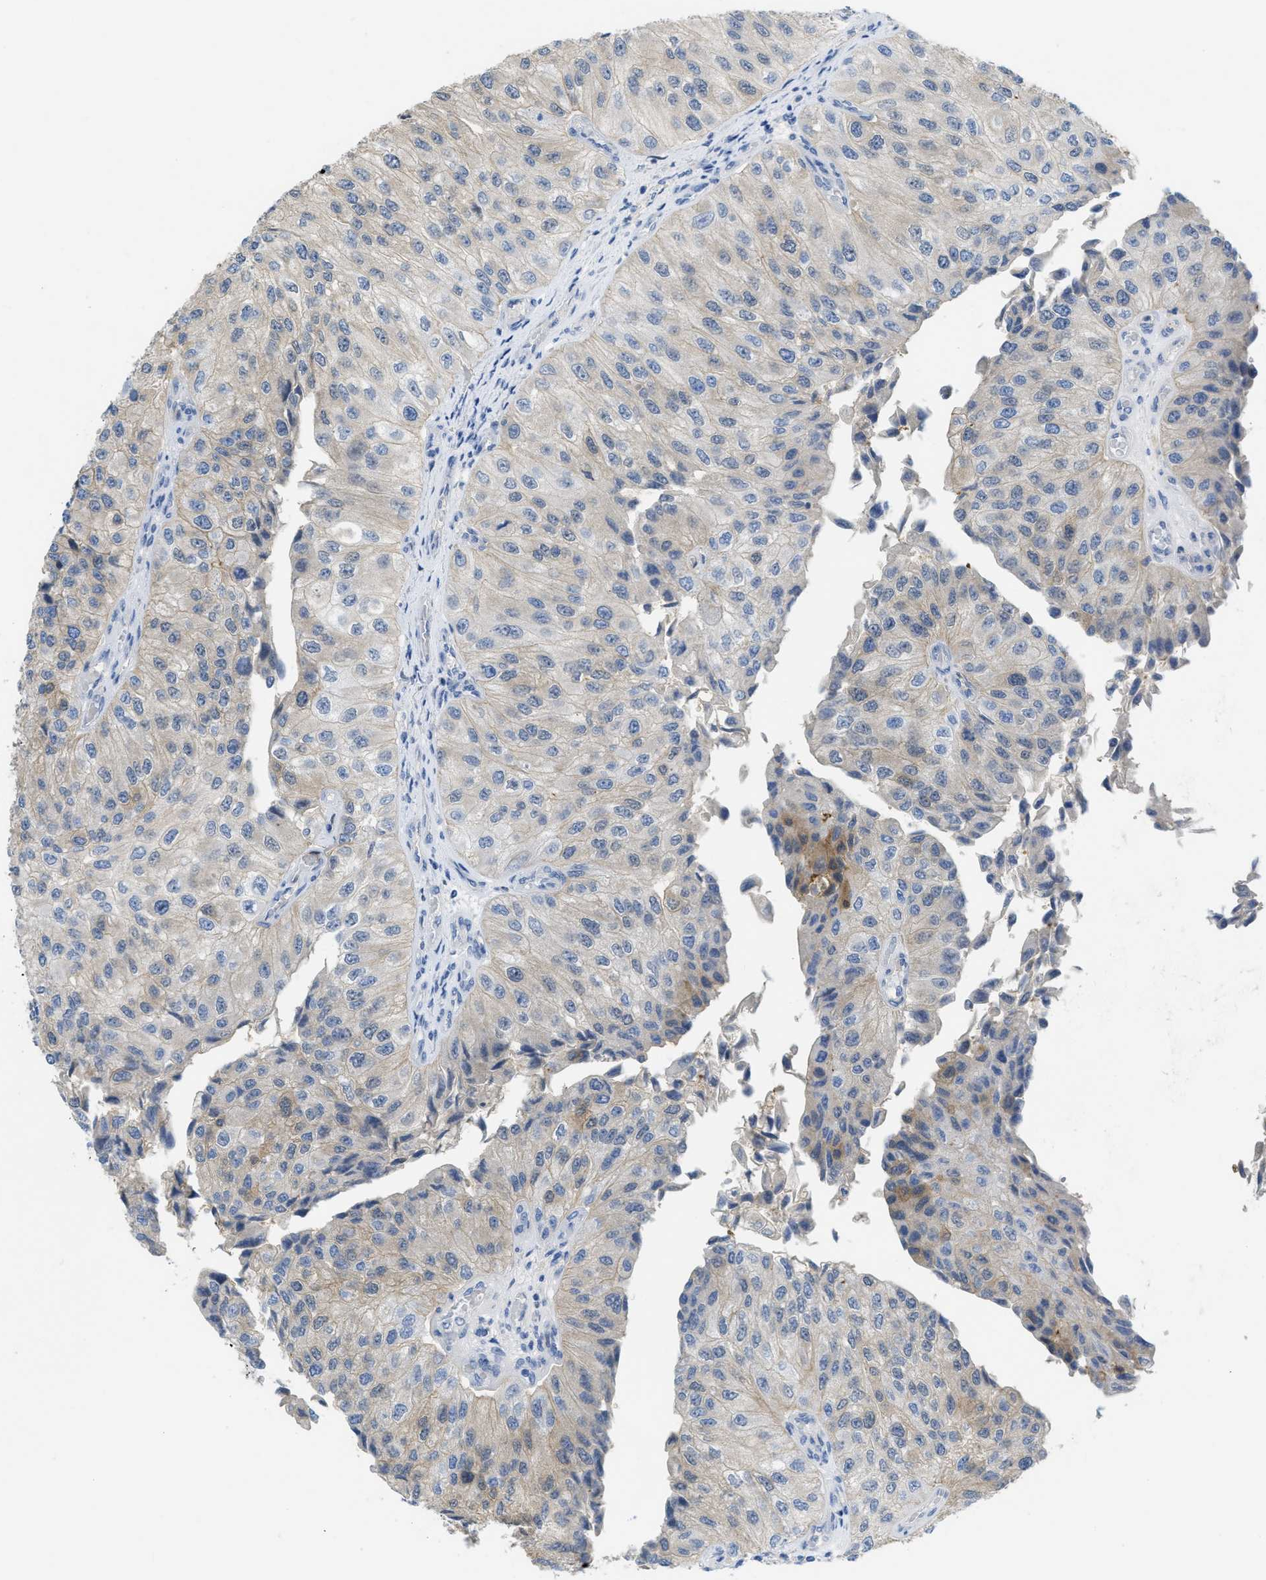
{"staining": {"intensity": "moderate", "quantity": "<25%", "location": "cytoplasmic/membranous"}, "tissue": "urothelial cancer", "cell_type": "Tumor cells", "image_type": "cancer", "snomed": [{"axis": "morphology", "description": "Urothelial carcinoma, High grade"}, {"axis": "topography", "description": "Kidney"}, {"axis": "topography", "description": "Urinary bladder"}], "caption": "Immunohistochemical staining of urothelial carcinoma (high-grade) reveals moderate cytoplasmic/membranous protein staining in approximately <25% of tumor cells.", "gene": "CNNM4", "patient": {"sex": "male", "age": 77}}